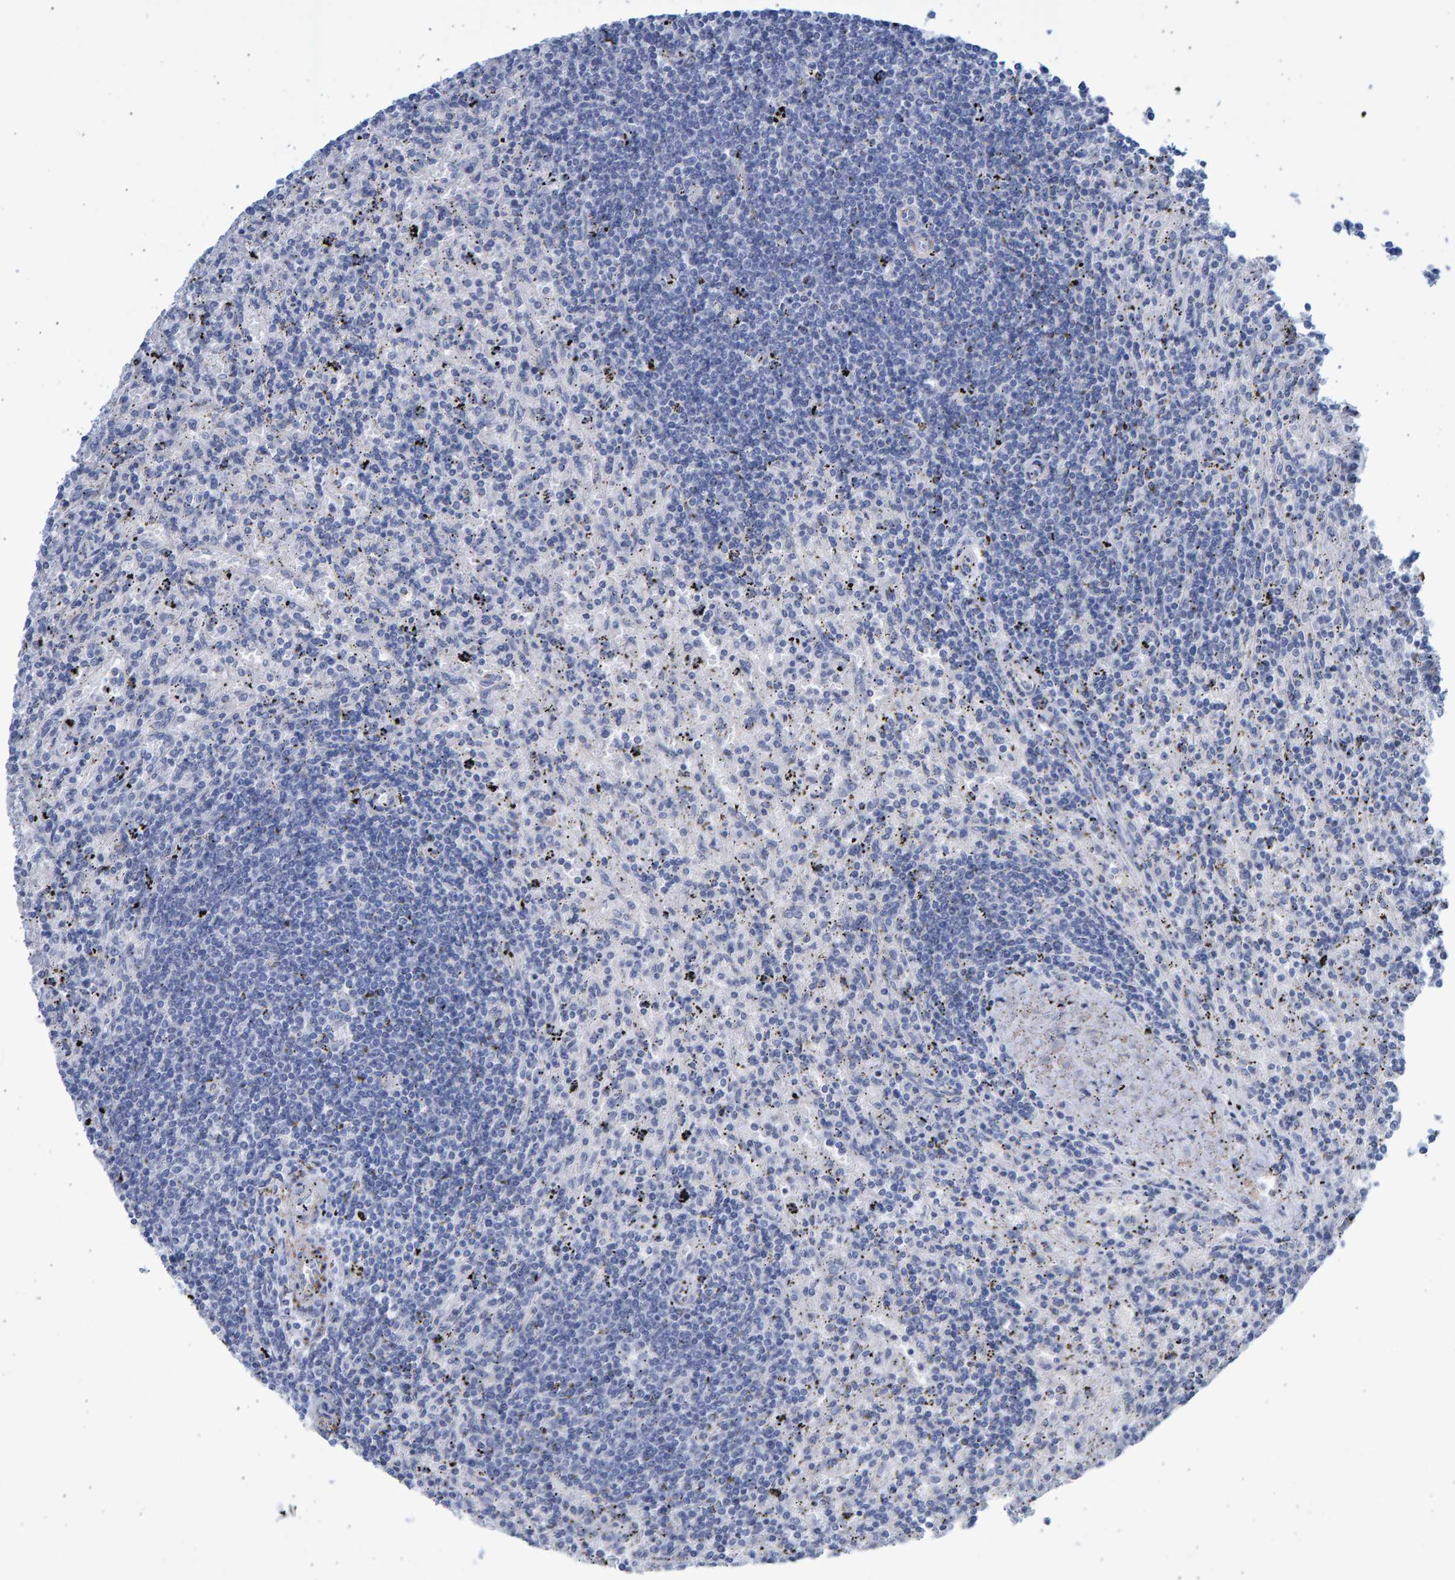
{"staining": {"intensity": "negative", "quantity": "none", "location": "none"}, "tissue": "lymphoma", "cell_type": "Tumor cells", "image_type": "cancer", "snomed": [{"axis": "morphology", "description": "Malignant lymphoma, non-Hodgkin's type, Low grade"}, {"axis": "topography", "description": "Spleen"}], "caption": "IHC histopathology image of neoplastic tissue: human lymphoma stained with DAB displays no significant protein positivity in tumor cells.", "gene": "SLC34A3", "patient": {"sex": "male", "age": 76}}